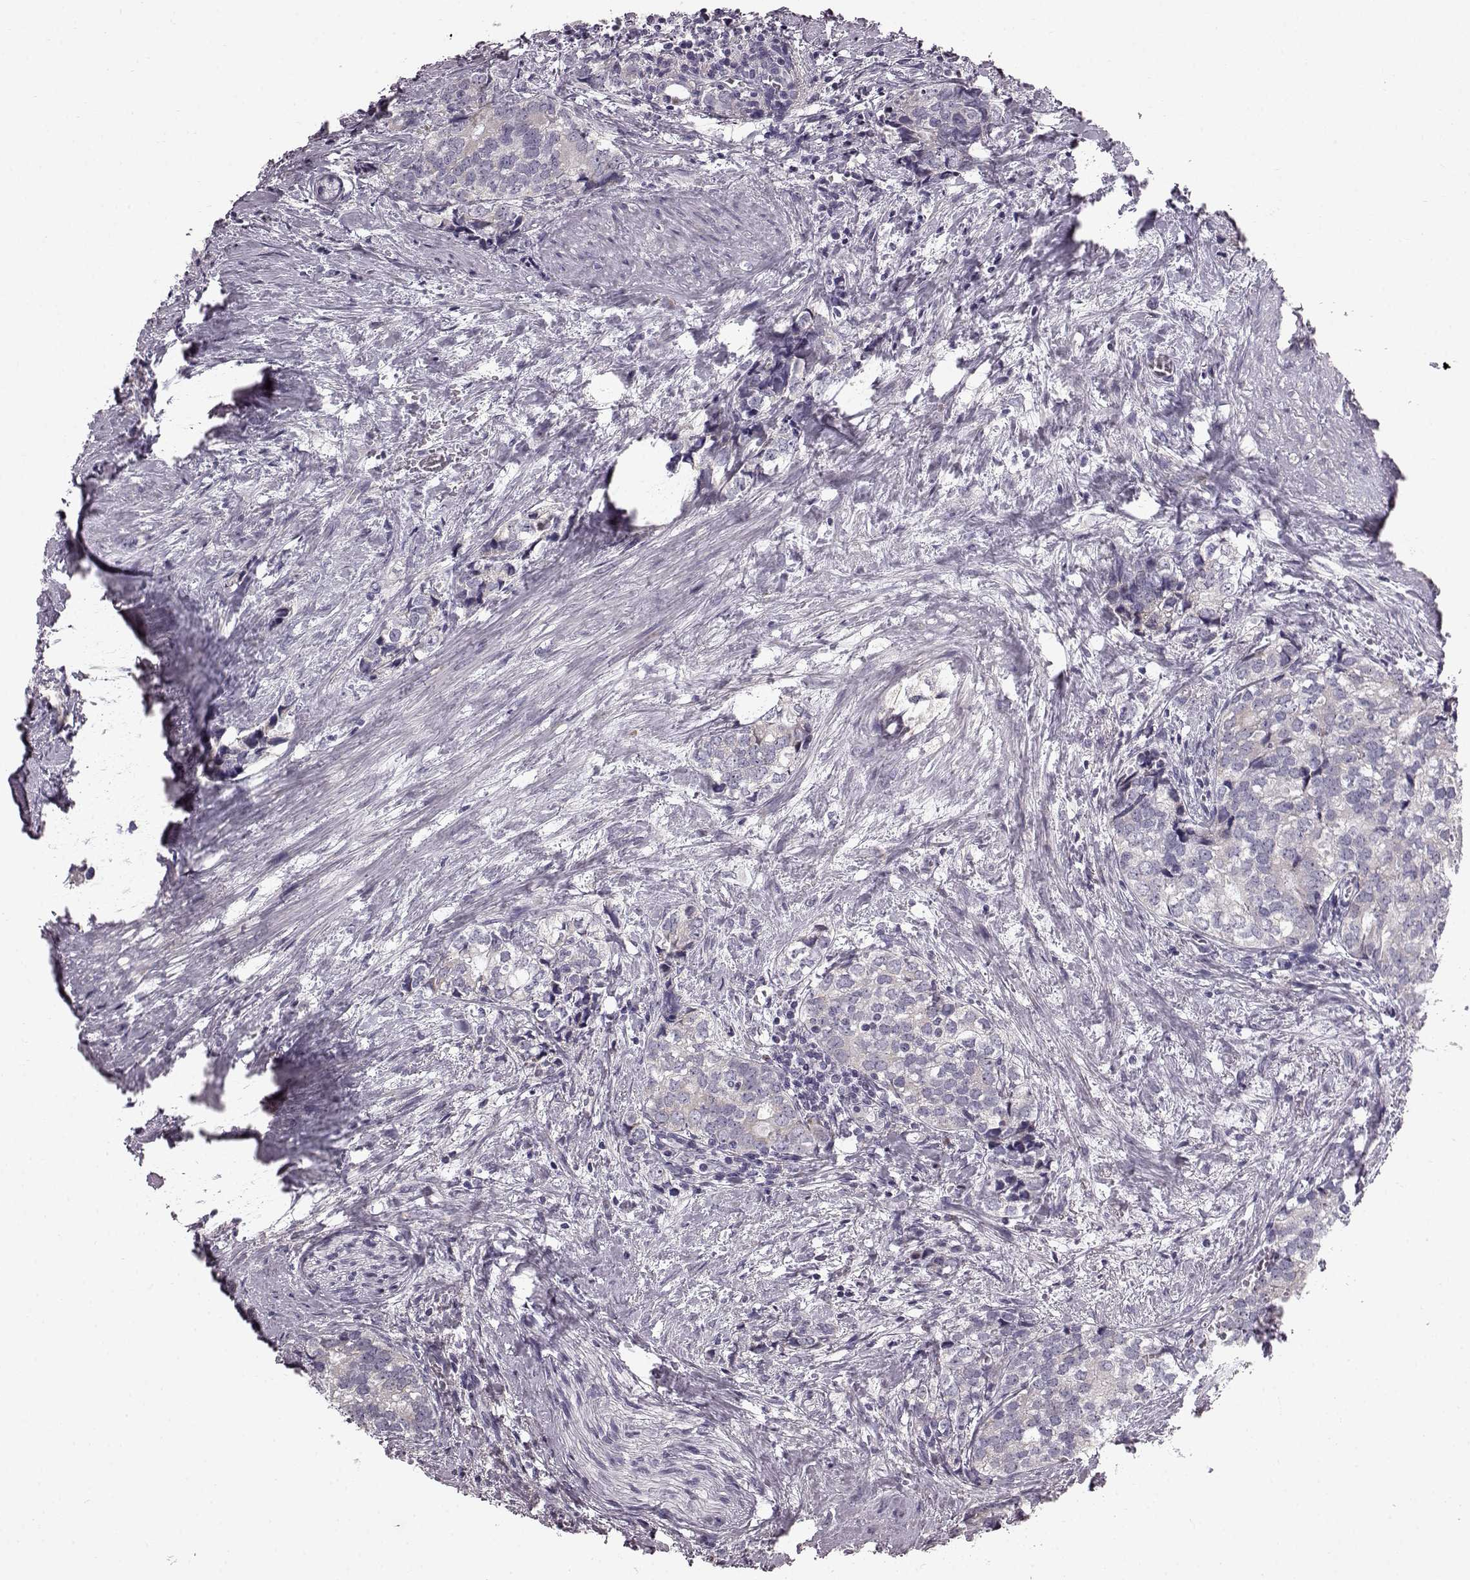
{"staining": {"intensity": "negative", "quantity": "none", "location": "none"}, "tissue": "prostate cancer", "cell_type": "Tumor cells", "image_type": "cancer", "snomed": [{"axis": "morphology", "description": "Adenocarcinoma, NOS"}, {"axis": "topography", "description": "Prostate and seminal vesicle, NOS"}], "caption": "The micrograph shows no staining of tumor cells in prostate cancer (adenocarcinoma).", "gene": "FAM8A1", "patient": {"sex": "male", "age": 63}}